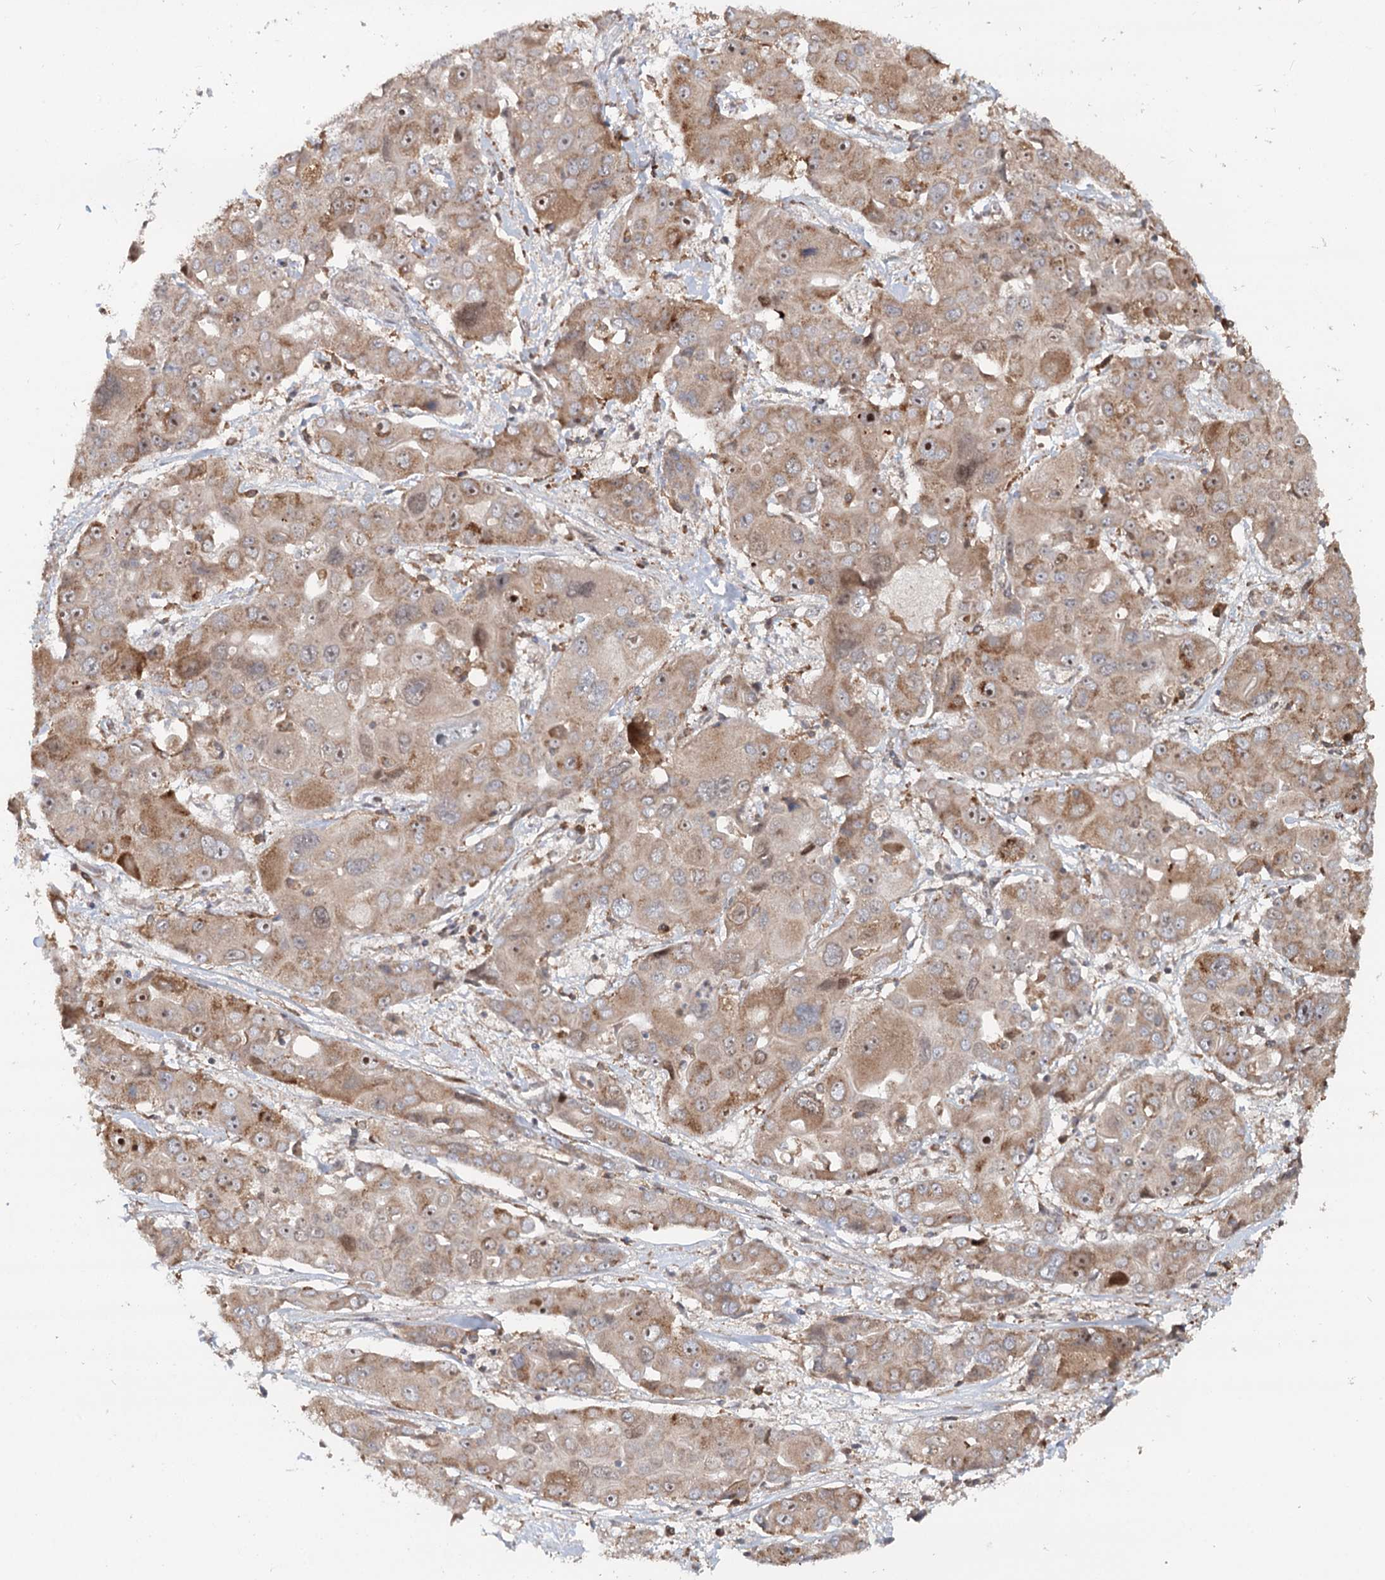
{"staining": {"intensity": "moderate", "quantity": ">75%", "location": "cytoplasmic/membranous,nuclear"}, "tissue": "liver cancer", "cell_type": "Tumor cells", "image_type": "cancer", "snomed": [{"axis": "morphology", "description": "Cholangiocarcinoma"}, {"axis": "topography", "description": "Liver"}], "caption": "Liver cancer was stained to show a protein in brown. There is medium levels of moderate cytoplasmic/membranous and nuclear positivity in about >75% of tumor cells.", "gene": "RNF111", "patient": {"sex": "male", "age": 67}}